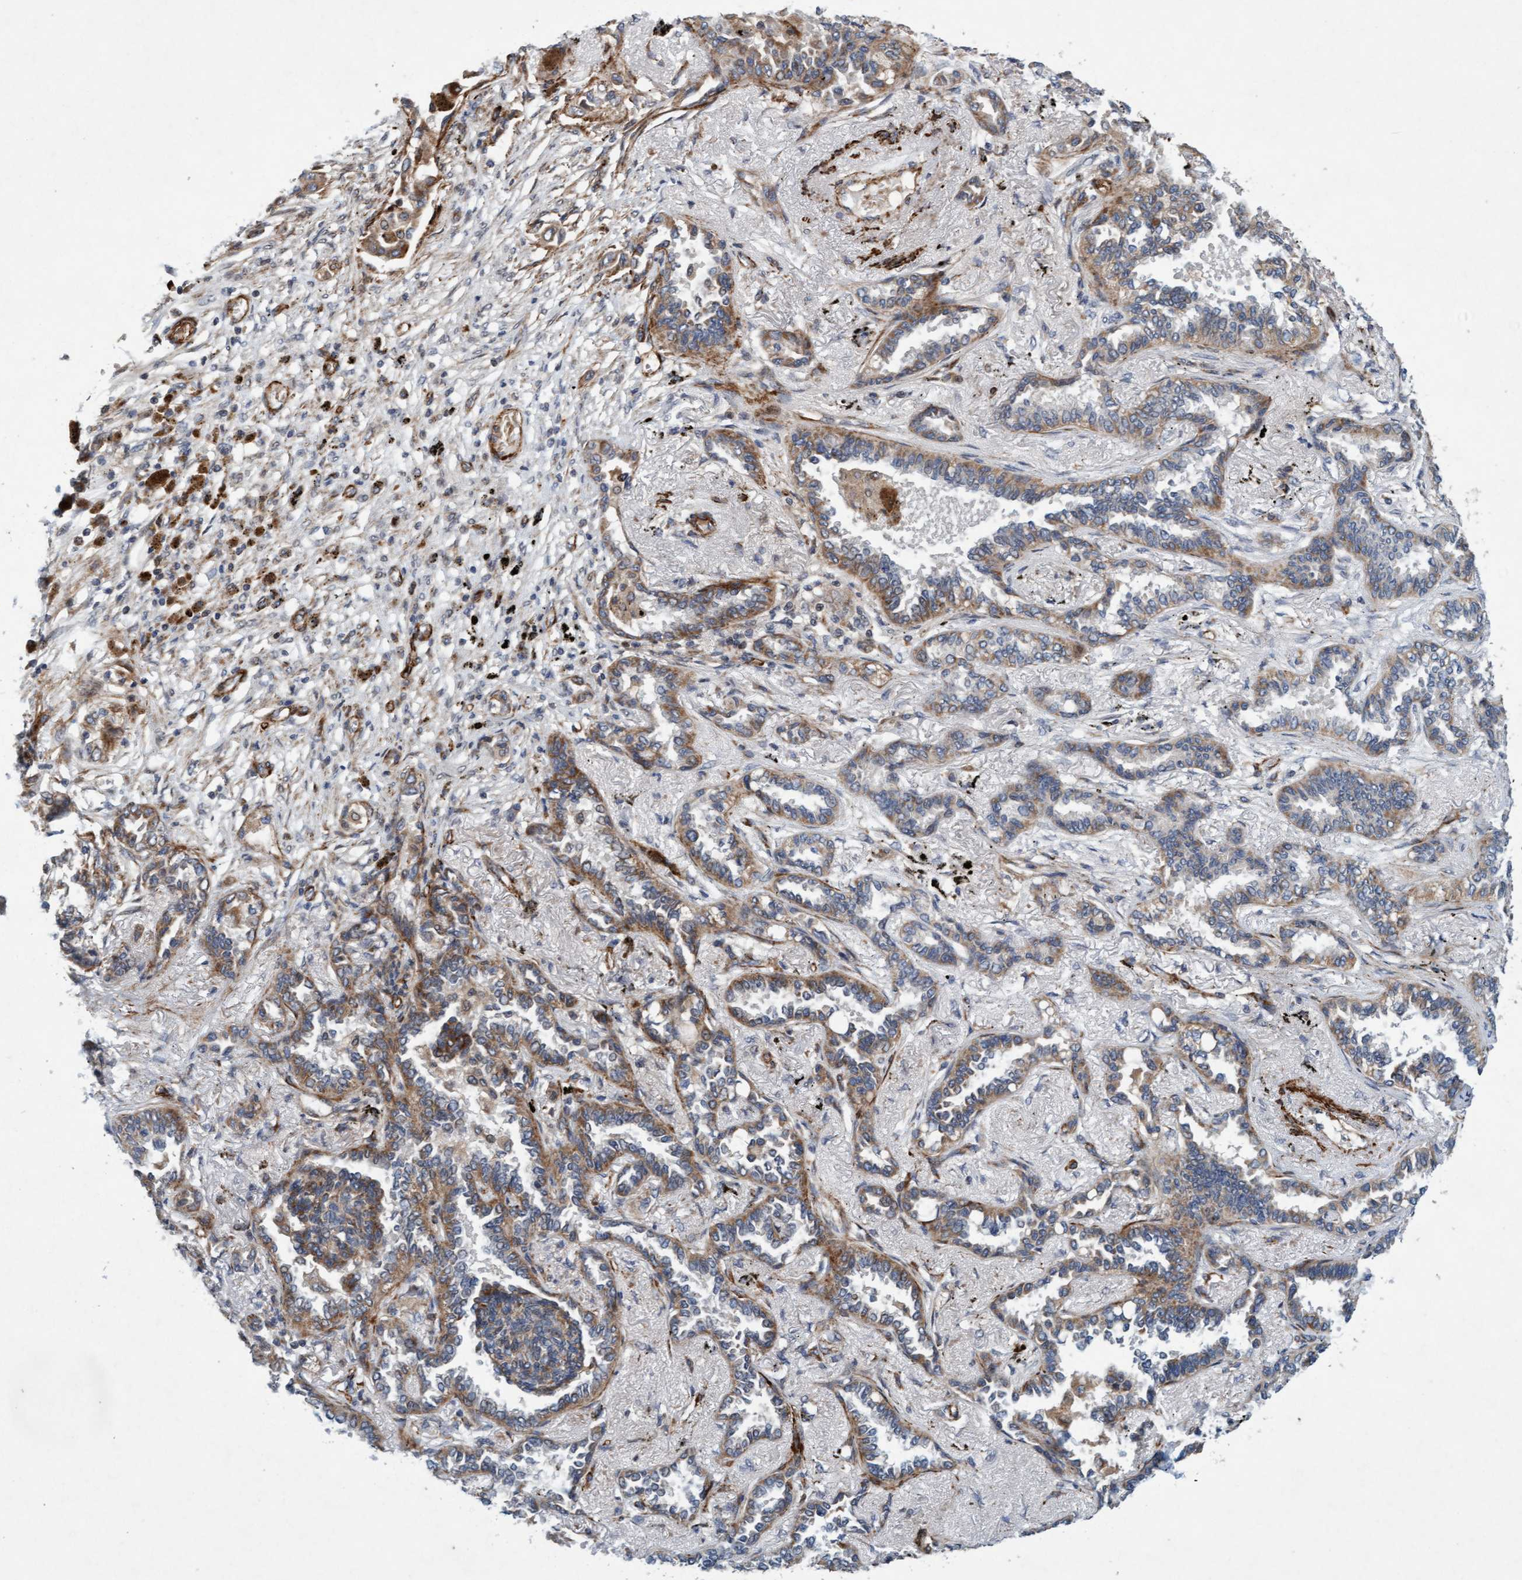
{"staining": {"intensity": "weak", "quantity": ">75%", "location": "cytoplasmic/membranous"}, "tissue": "lung cancer", "cell_type": "Tumor cells", "image_type": "cancer", "snomed": [{"axis": "morphology", "description": "Adenocarcinoma, NOS"}, {"axis": "topography", "description": "Lung"}], "caption": "Brown immunohistochemical staining in human lung cancer shows weak cytoplasmic/membranous positivity in approximately >75% of tumor cells.", "gene": "TMEM70", "patient": {"sex": "male", "age": 59}}